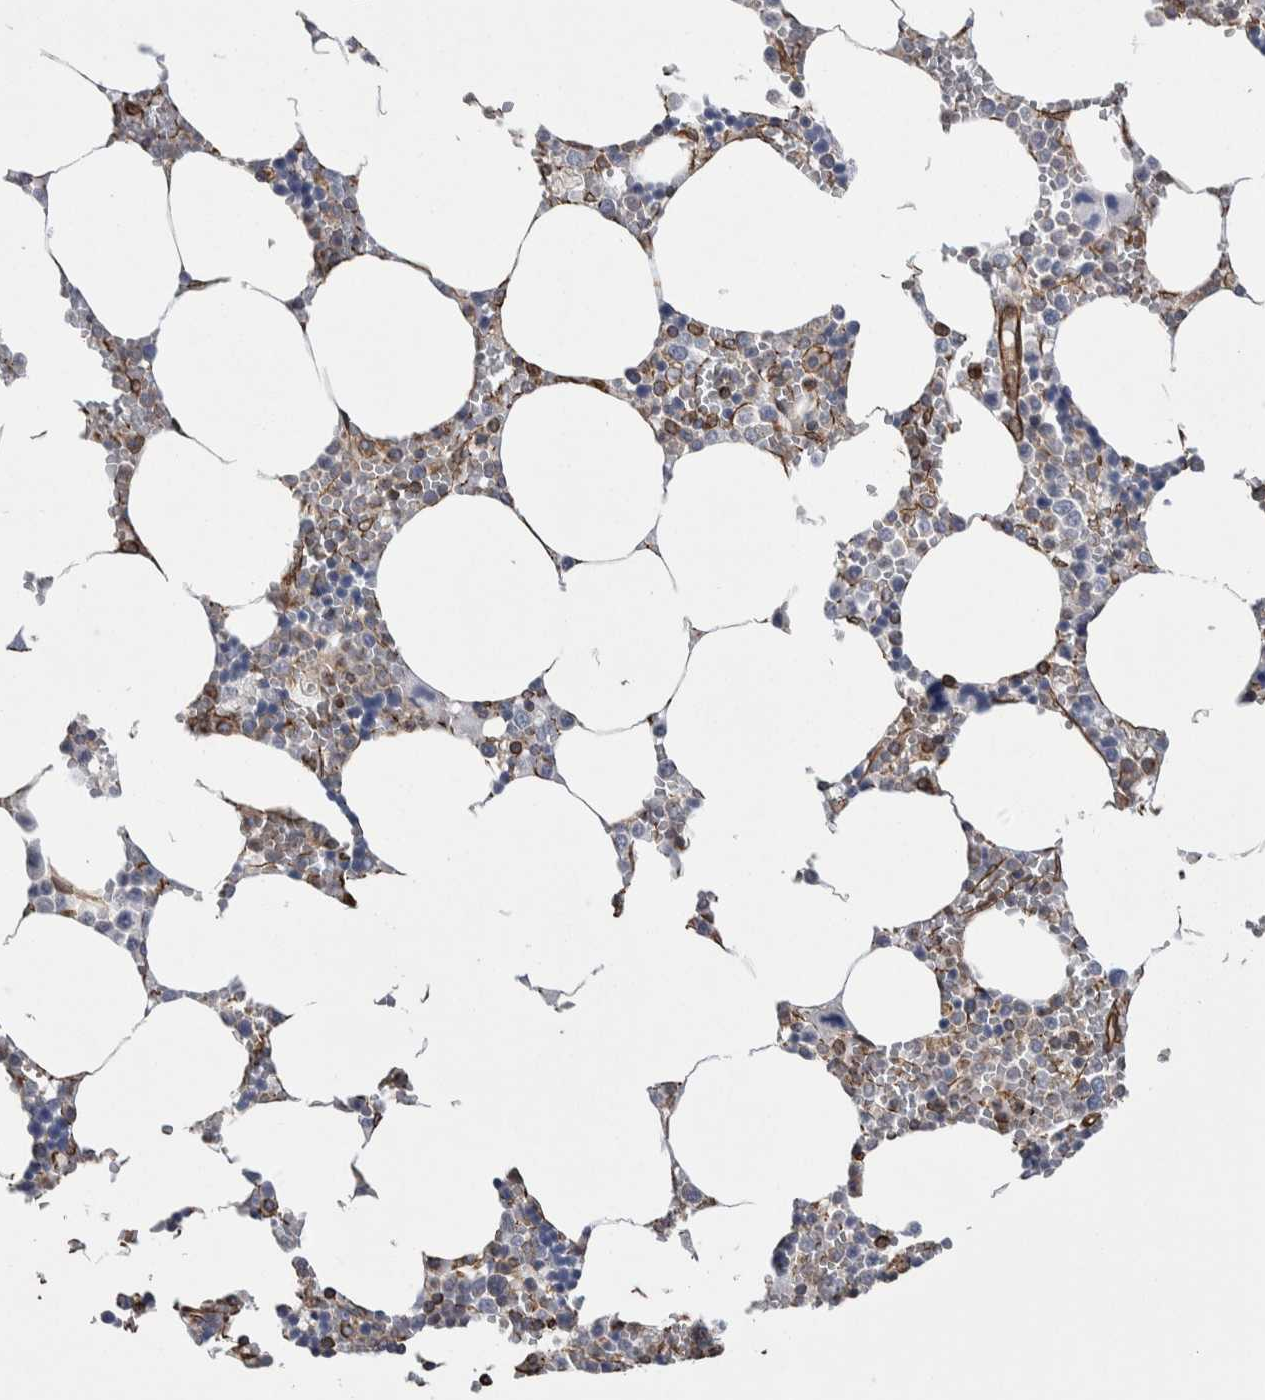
{"staining": {"intensity": "strong", "quantity": "25%-75%", "location": "cytoplasmic/membranous"}, "tissue": "bone marrow", "cell_type": "Hematopoietic cells", "image_type": "normal", "snomed": [{"axis": "morphology", "description": "Normal tissue, NOS"}, {"axis": "topography", "description": "Bone marrow"}], "caption": "The histopathology image demonstrates a brown stain indicating the presence of a protein in the cytoplasmic/membranous of hematopoietic cells in bone marrow.", "gene": "KIF12", "patient": {"sex": "male", "age": 70}}